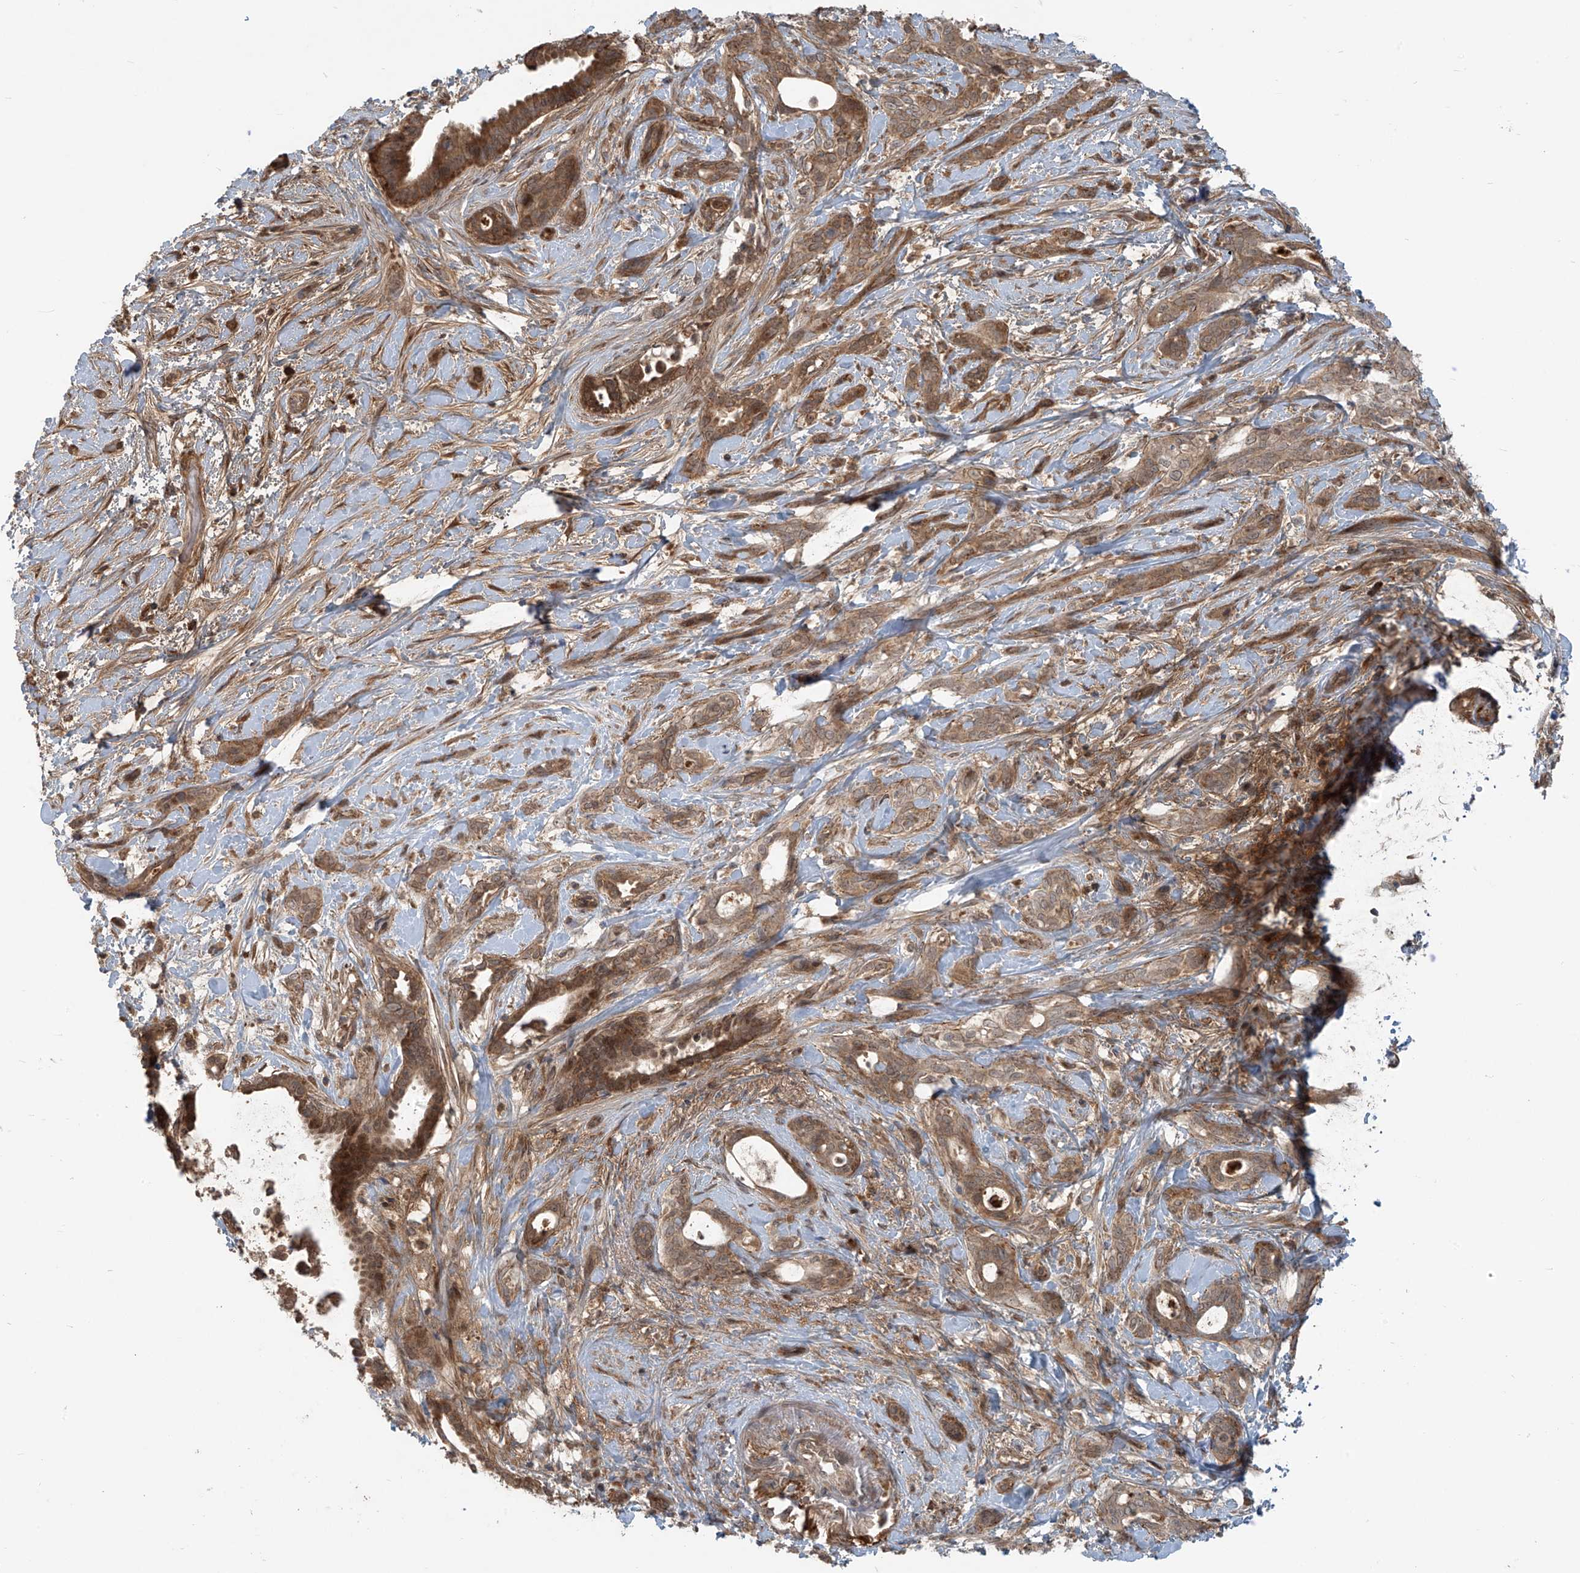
{"staining": {"intensity": "moderate", "quantity": ">75%", "location": "cytoplasmic/membranous"}, "tissue": "pancreatic cancer", "cell_type": "Tumor cells", "image_type": "cancer", "snomed": [{"axis": "morphology", "description": "Normal tissue, NOS"}, {"axis": "morphology", "description": "Adenocarcinoma, NOS"}, {"axis": "topography", "description": "Pancreas"}, {"axis": "topography", "description": "Peripheral nerve tissue"}], "caption": "This is a photomicrograph of immunohistochemistry (IHC) staining of adenocarcinoma (pancreatic), which shows moderate positivity in the cytoplasmic/membranous of tumor cells.", "gene": "KATNIP", "patient": {"sex": "female", "age": 63}}